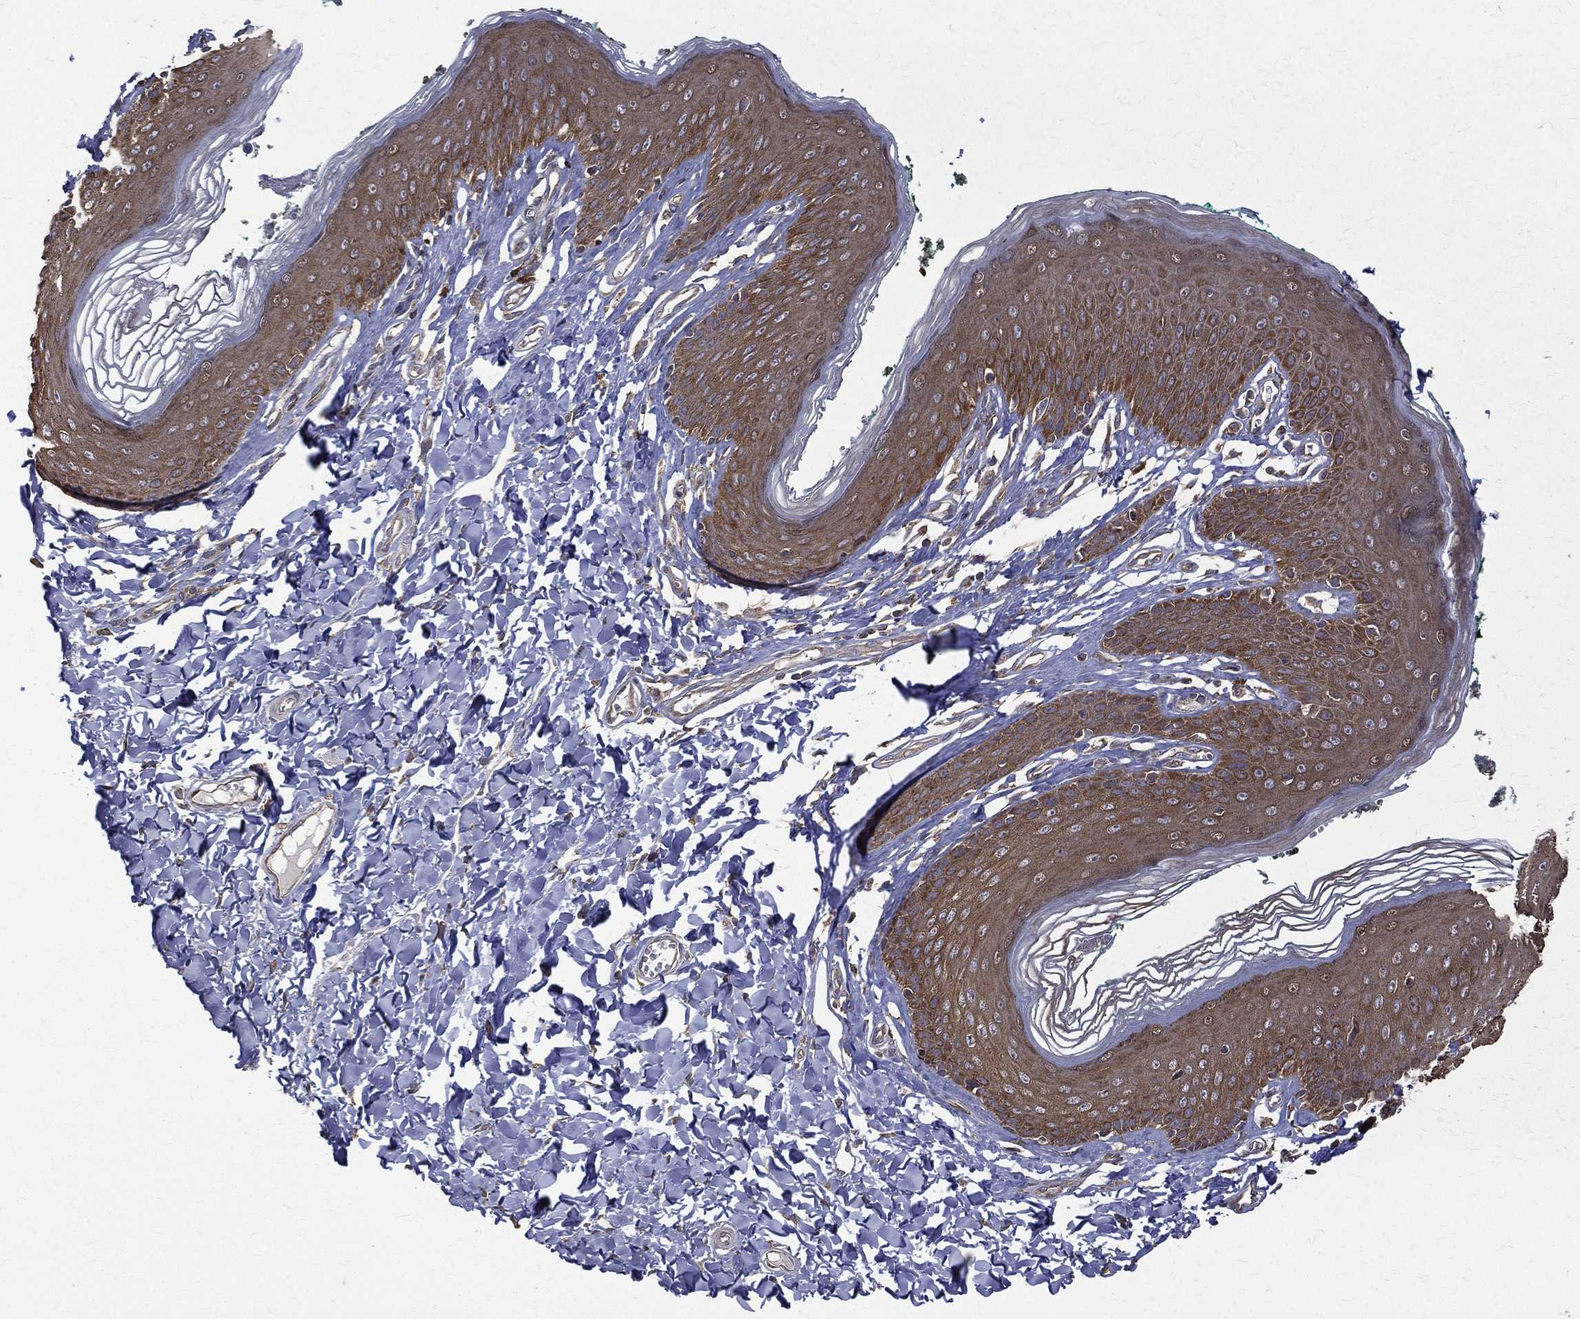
{"staining": {"intensity": "moderate", "quantity": ">75%", "location": "cytoplasmic/membranous"}, "tissue": "skin", "cell_type": "Epidermal cells", "image_type": "normal", "snomed": [{"axis": "morphology", "description": "Normal tissue, NOS"}, {"axis": "topography", "description": "Vulva"}], "caption": "A photomicrograph of human skin stained for a protein shows moderate cytoplasmic/membranous brown staining in epidermal cells.", "gene": "RPGR", "patient": {"sex": "female", "age": 66}}